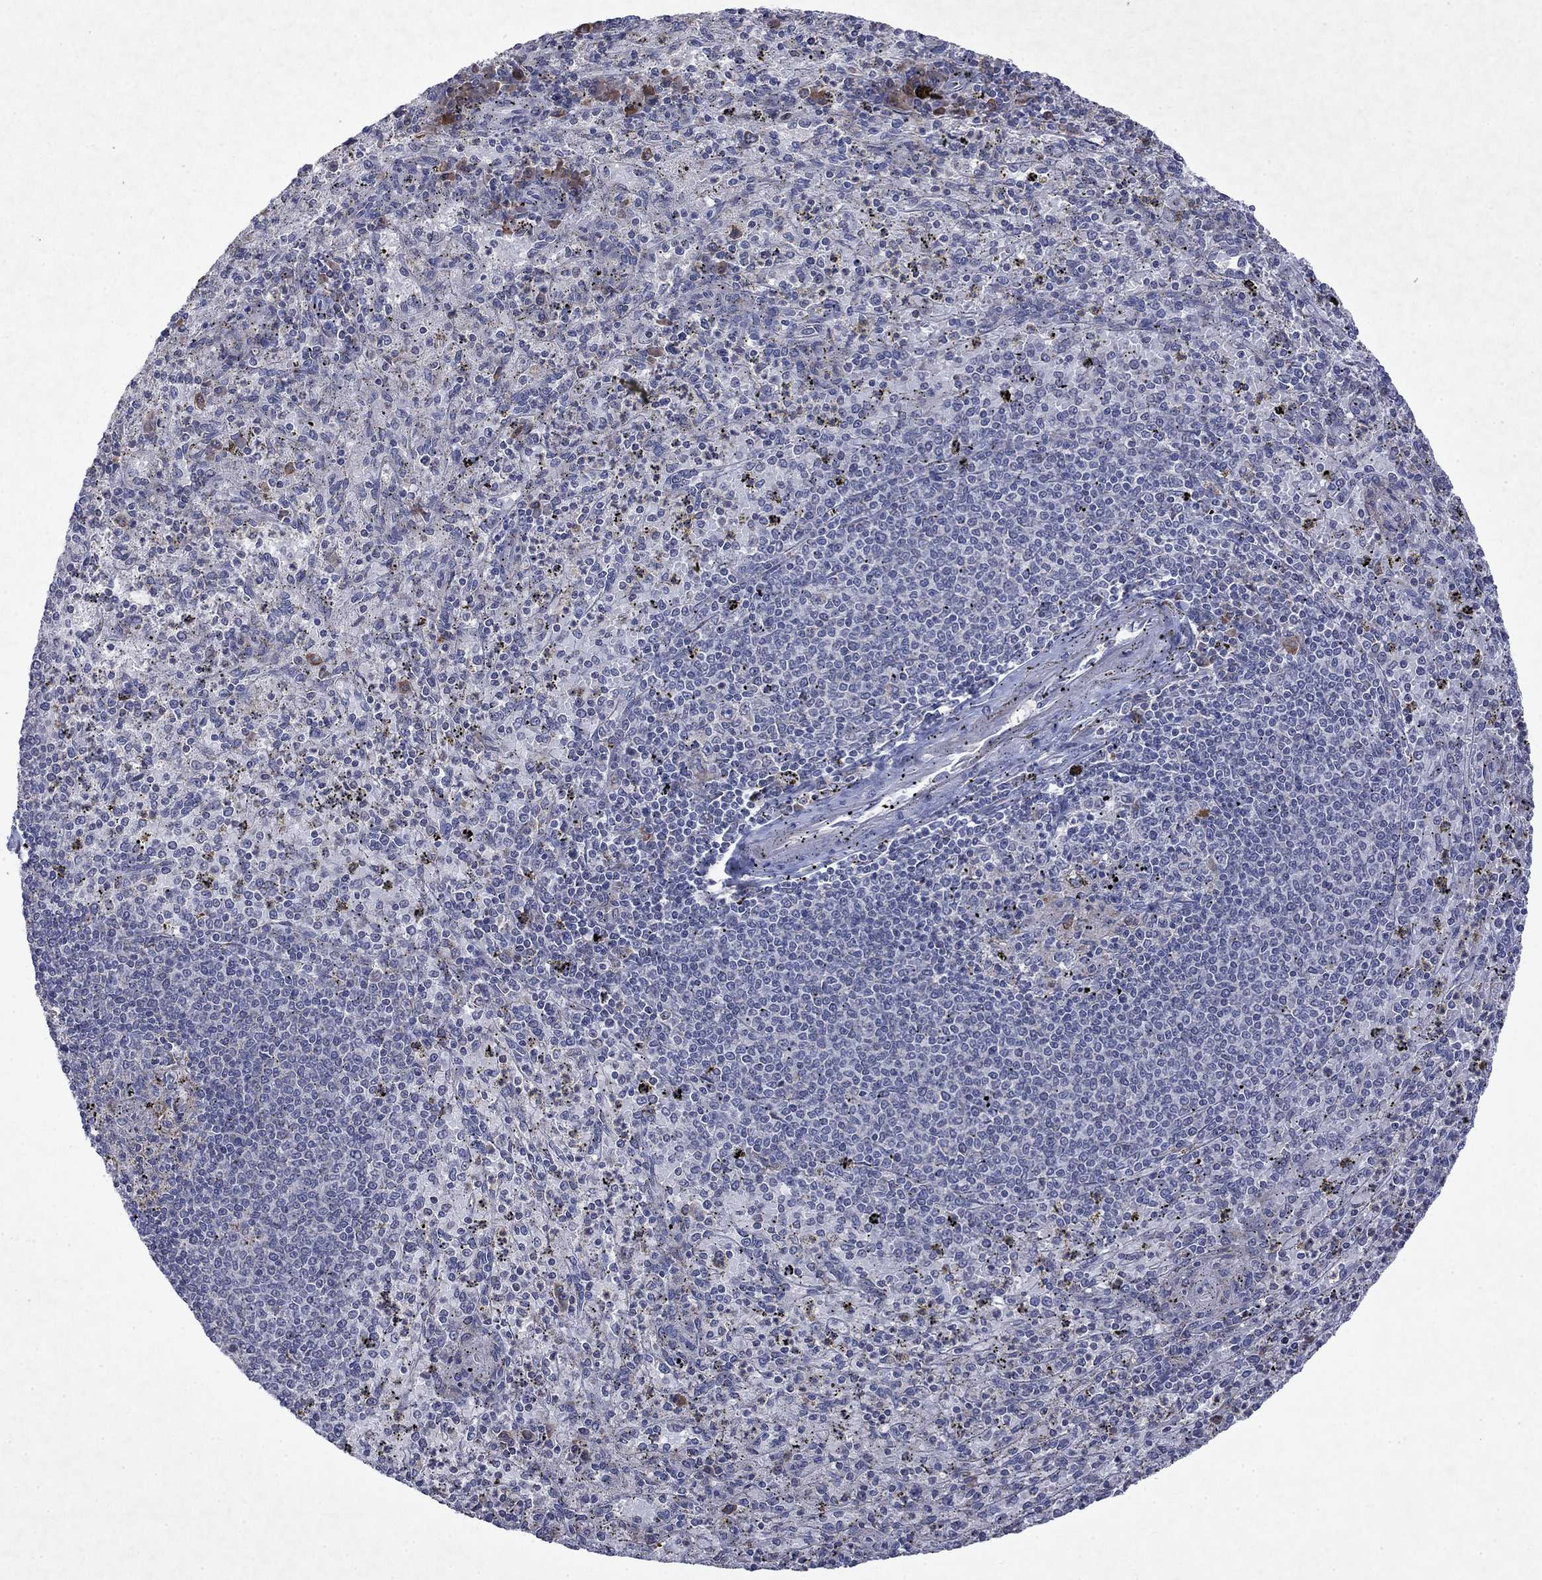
{"staining": {"intensity": "moderate", "quantity": "<25%", "location": "cytoplasmic/membranous"}, "tissue": "spleen", "cell_type": "Cells in red pulp", "image_type": "normal", "snomed": [{"axis": "morphology", "description": "Normal tissue, NOS"}, {"axis": "topography", "description": "Spleen"}], "caption": "Spleen stained with immunohistochemistry (IHC) displays moderate cytoplasmic/membranous staining in approximately <25% of cells in red pulp.", "gene": "TMEM97", "patient": {"sex": "male", "age": 60}}